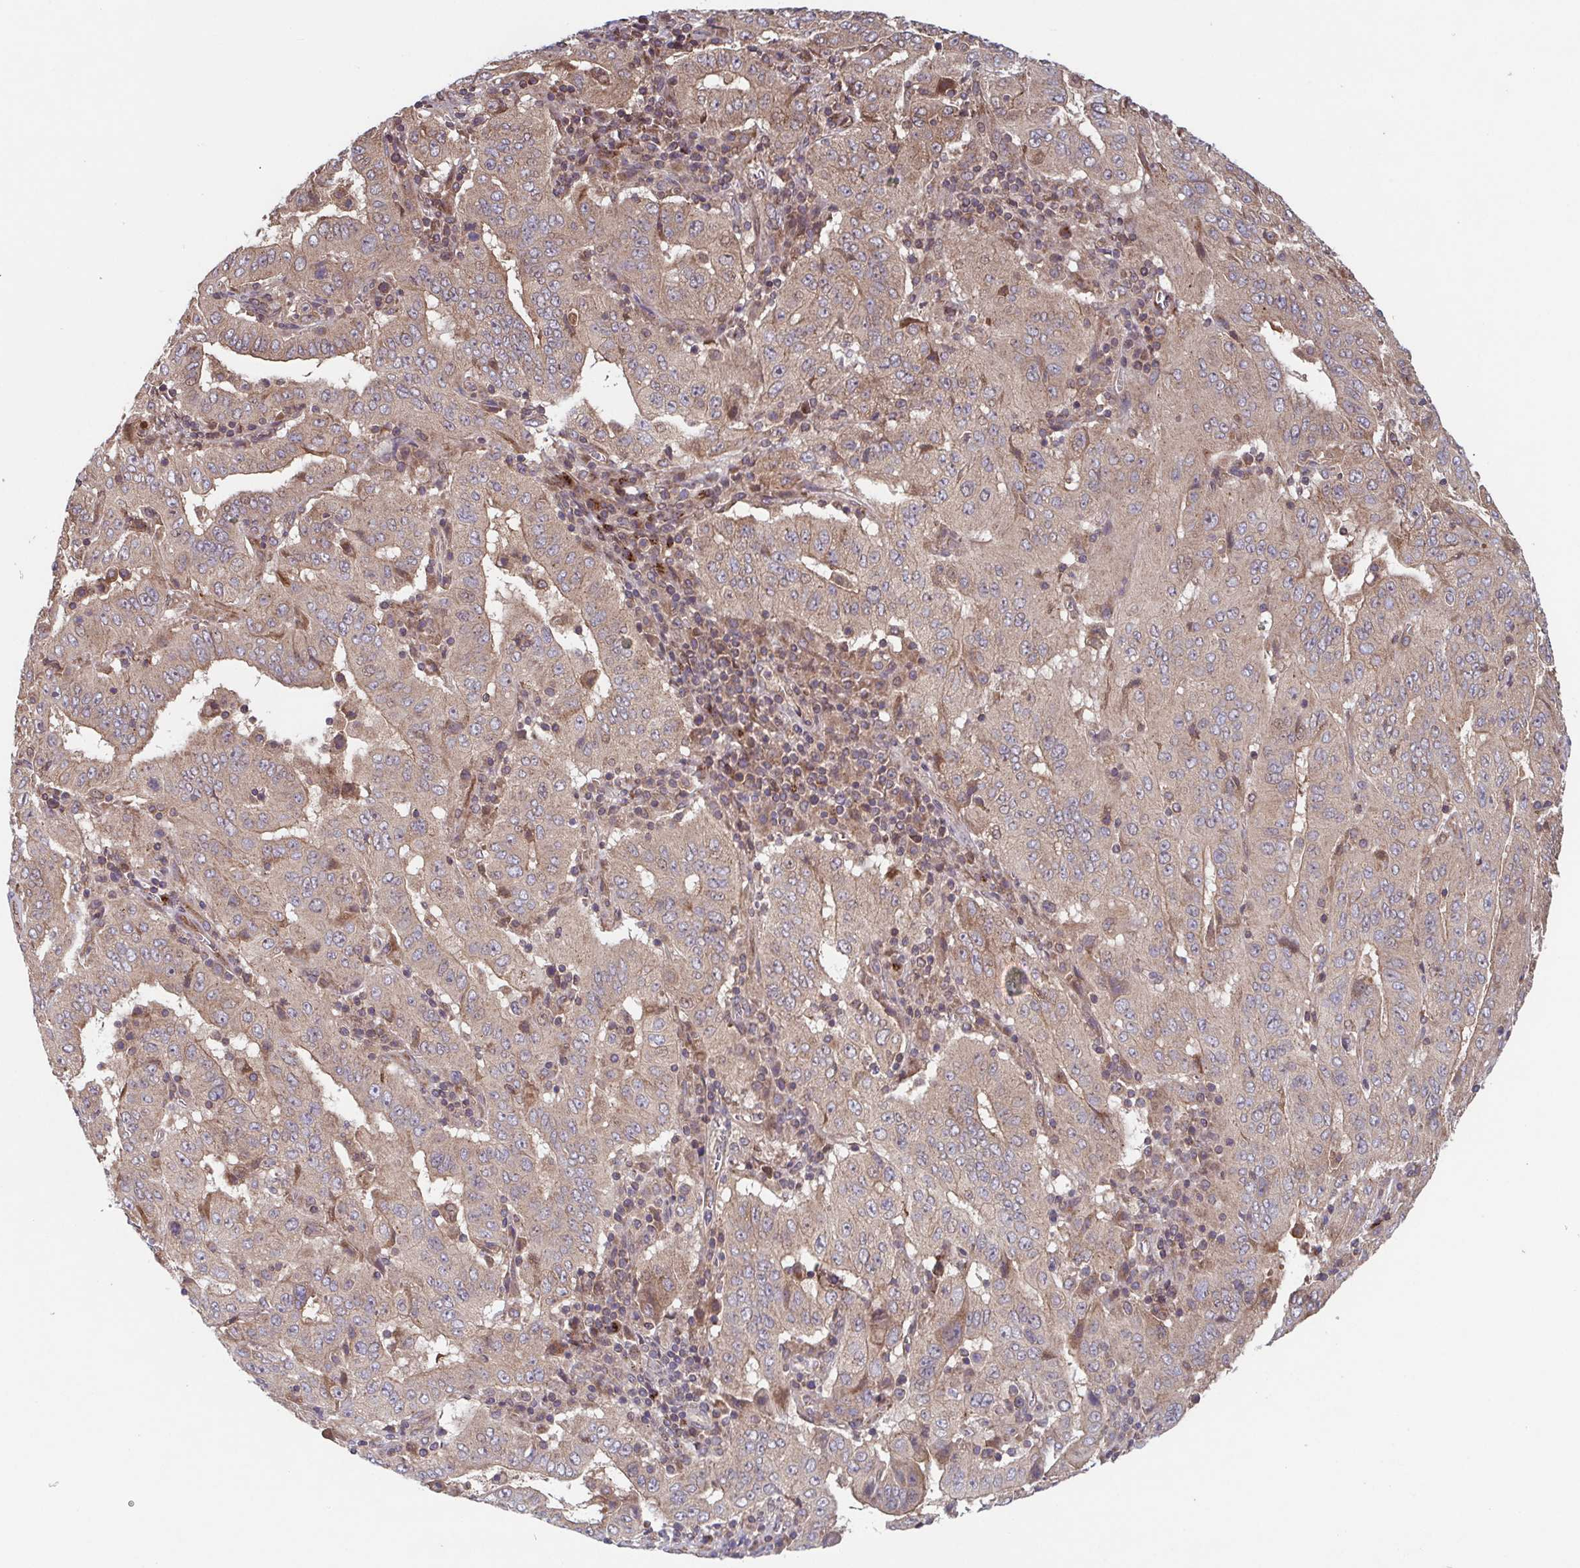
{"staining": {"intensity": "moderate", "quantity": ">75%", "location": "cytoplasmic/membranous"}, "tissue": "pancreatic cancer", "cell_type": "Tumor cells", "image_type": "cancer", "snomed": [{"axis": "morphology", "description": "Adenocarcinoma, NOS"}, {"axis": "topography", "description": "Pancreas"}], "caption": "A brown stain labels moderate cytoplasmic/membranous positivity of a protein in human pancreatic adenocarcinoma tumor cells. Immunohistochemistry (ihc) stains the protein of interest in brown and the nuclei are stained blue.", "gene": "COPB1", "patient": {"sex": "male", "age": 63}}